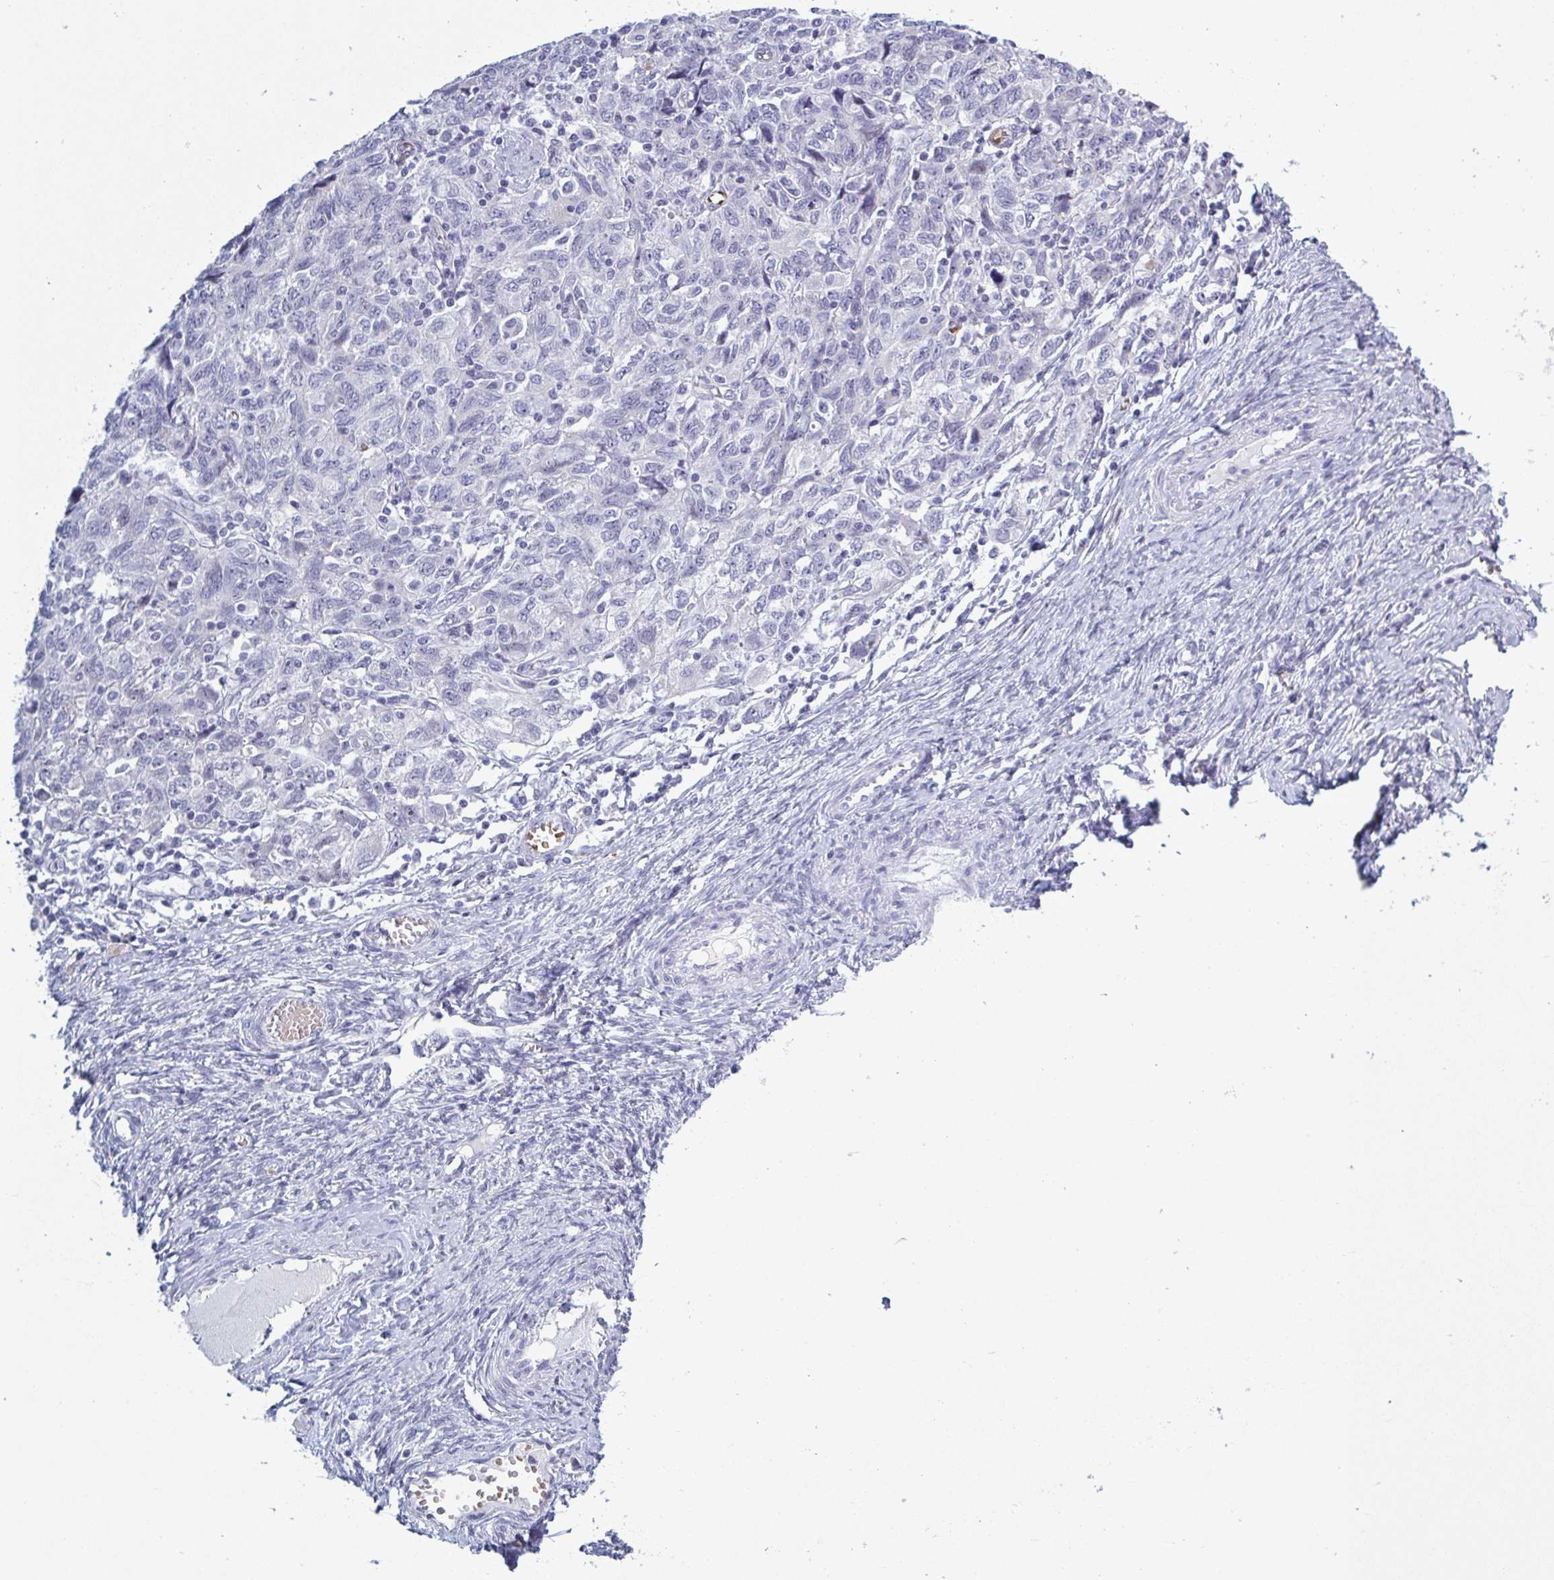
{"staining": {"intensity": "negative", "quantity": "none", "location": "none"}, "tissue": "ovarian cancer", "cell_type": "Tumor cells", "image_type": "cancer", "snomed": [{"axis": "morphology", "description": "Carcinoma, NOS"}, {"axis": "morphology", "description": "Cystadenocarcinoma, serous, NOS"}, {"axis": "topography", "description": "Ovary"}], "caption": "Immunohistochemical staining of ovarian serous cystadenocarcinoma exhibits no significant staining in tumor cells.", "gene": "HSD11B2", "patient": {"sex": "female", "age": 69}}